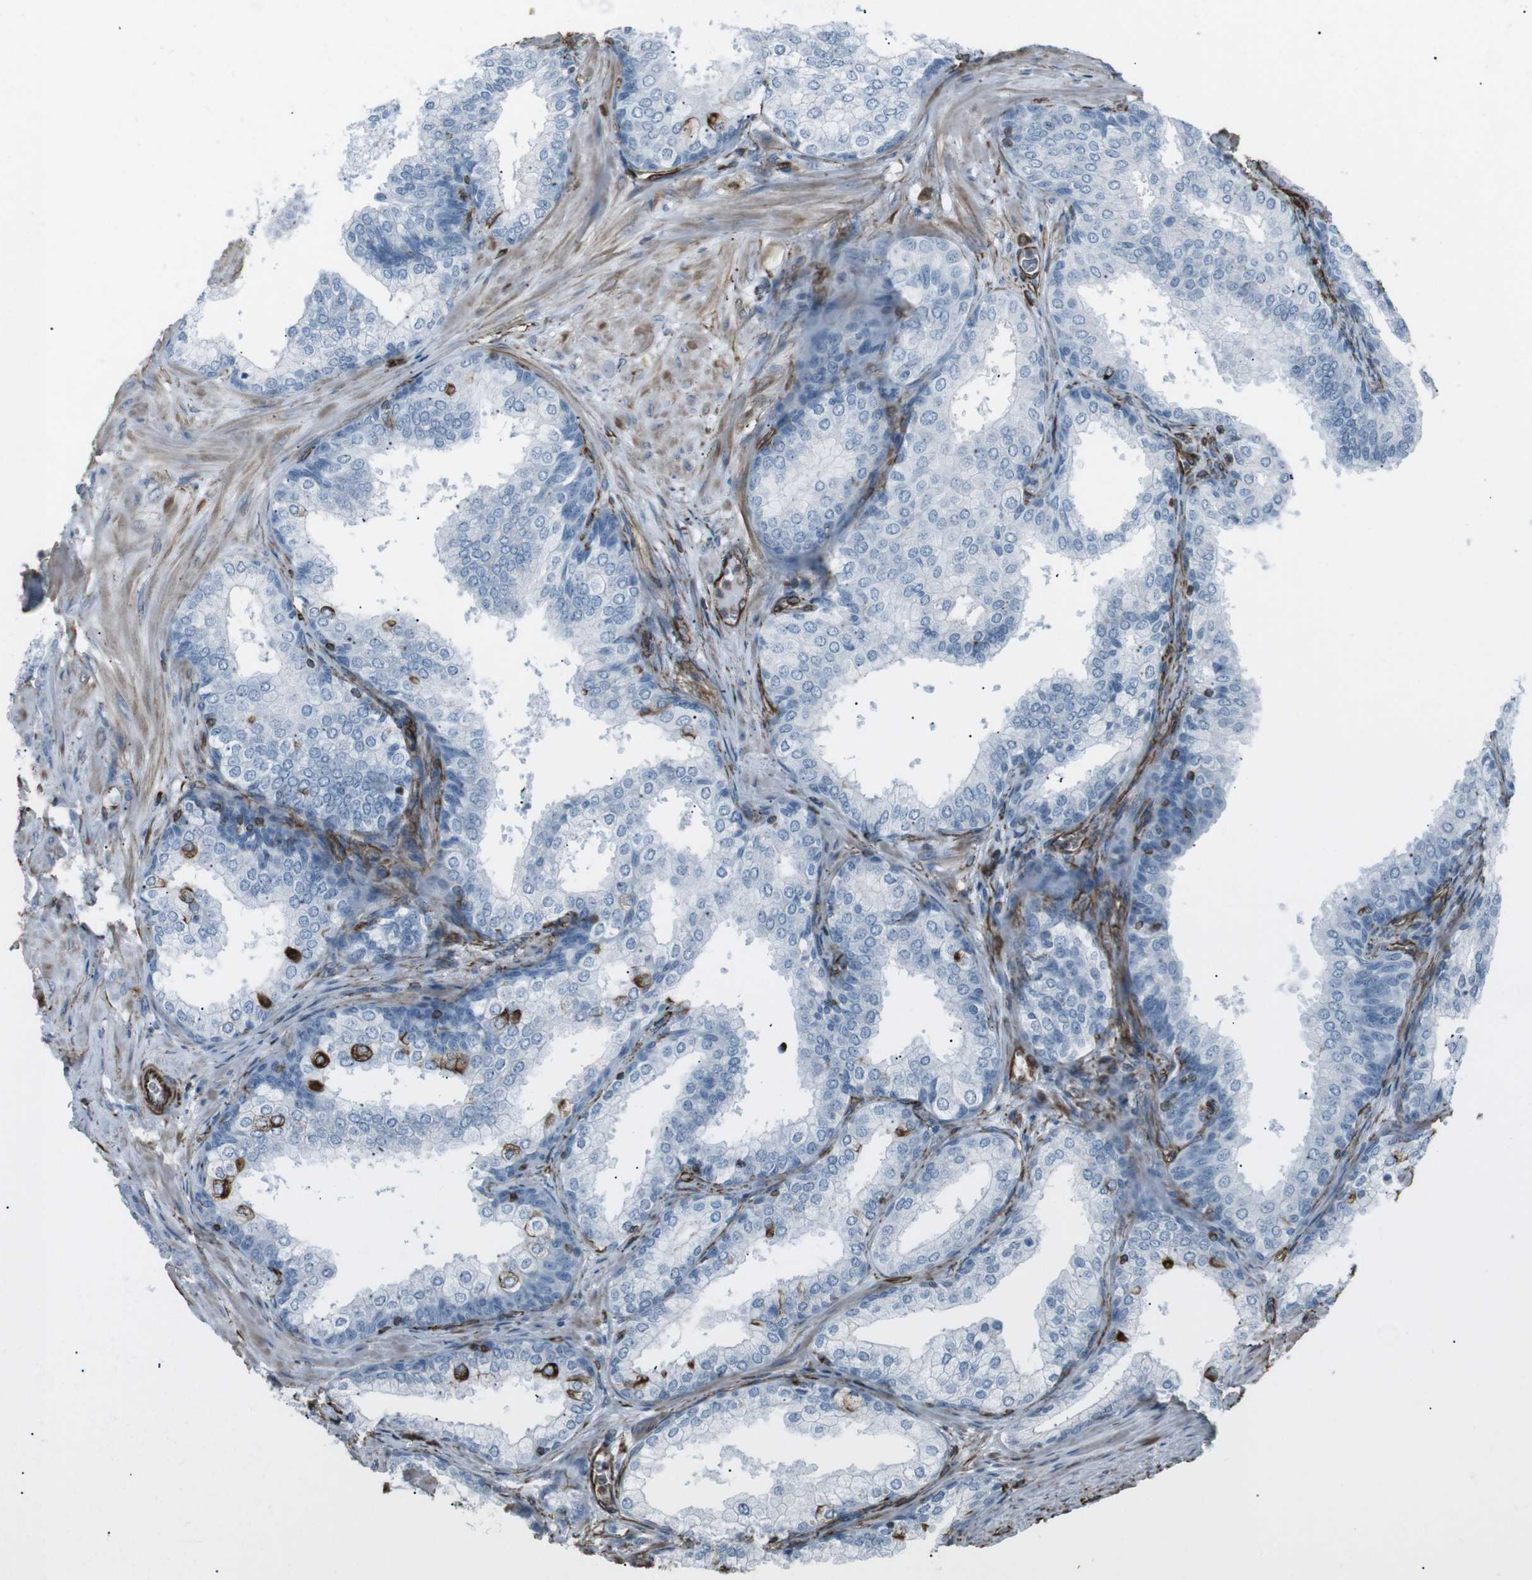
{"staining": {"intensity": "negative", "quantity": "none", "location": "none"}, "tissue": "prostate cancer", "cell_type": "Tumor cells", "image_type": "cancer", "snomed": [{"axis": "morphology", "description": "Adenocarcinoma, High grade"}, {"axis": "topography", "description": "Prostate"}], "caption": "DAB immunohistochemical staining of prostate cancer reveals no significant staining in tumor cells. Brightfield microscopy of IHC stained with DAB (brown) and hematoxylin (blue), captured at high magnification.", "gene": "ZDHHC6", "patient": {"sex": "male", "age": 64}}